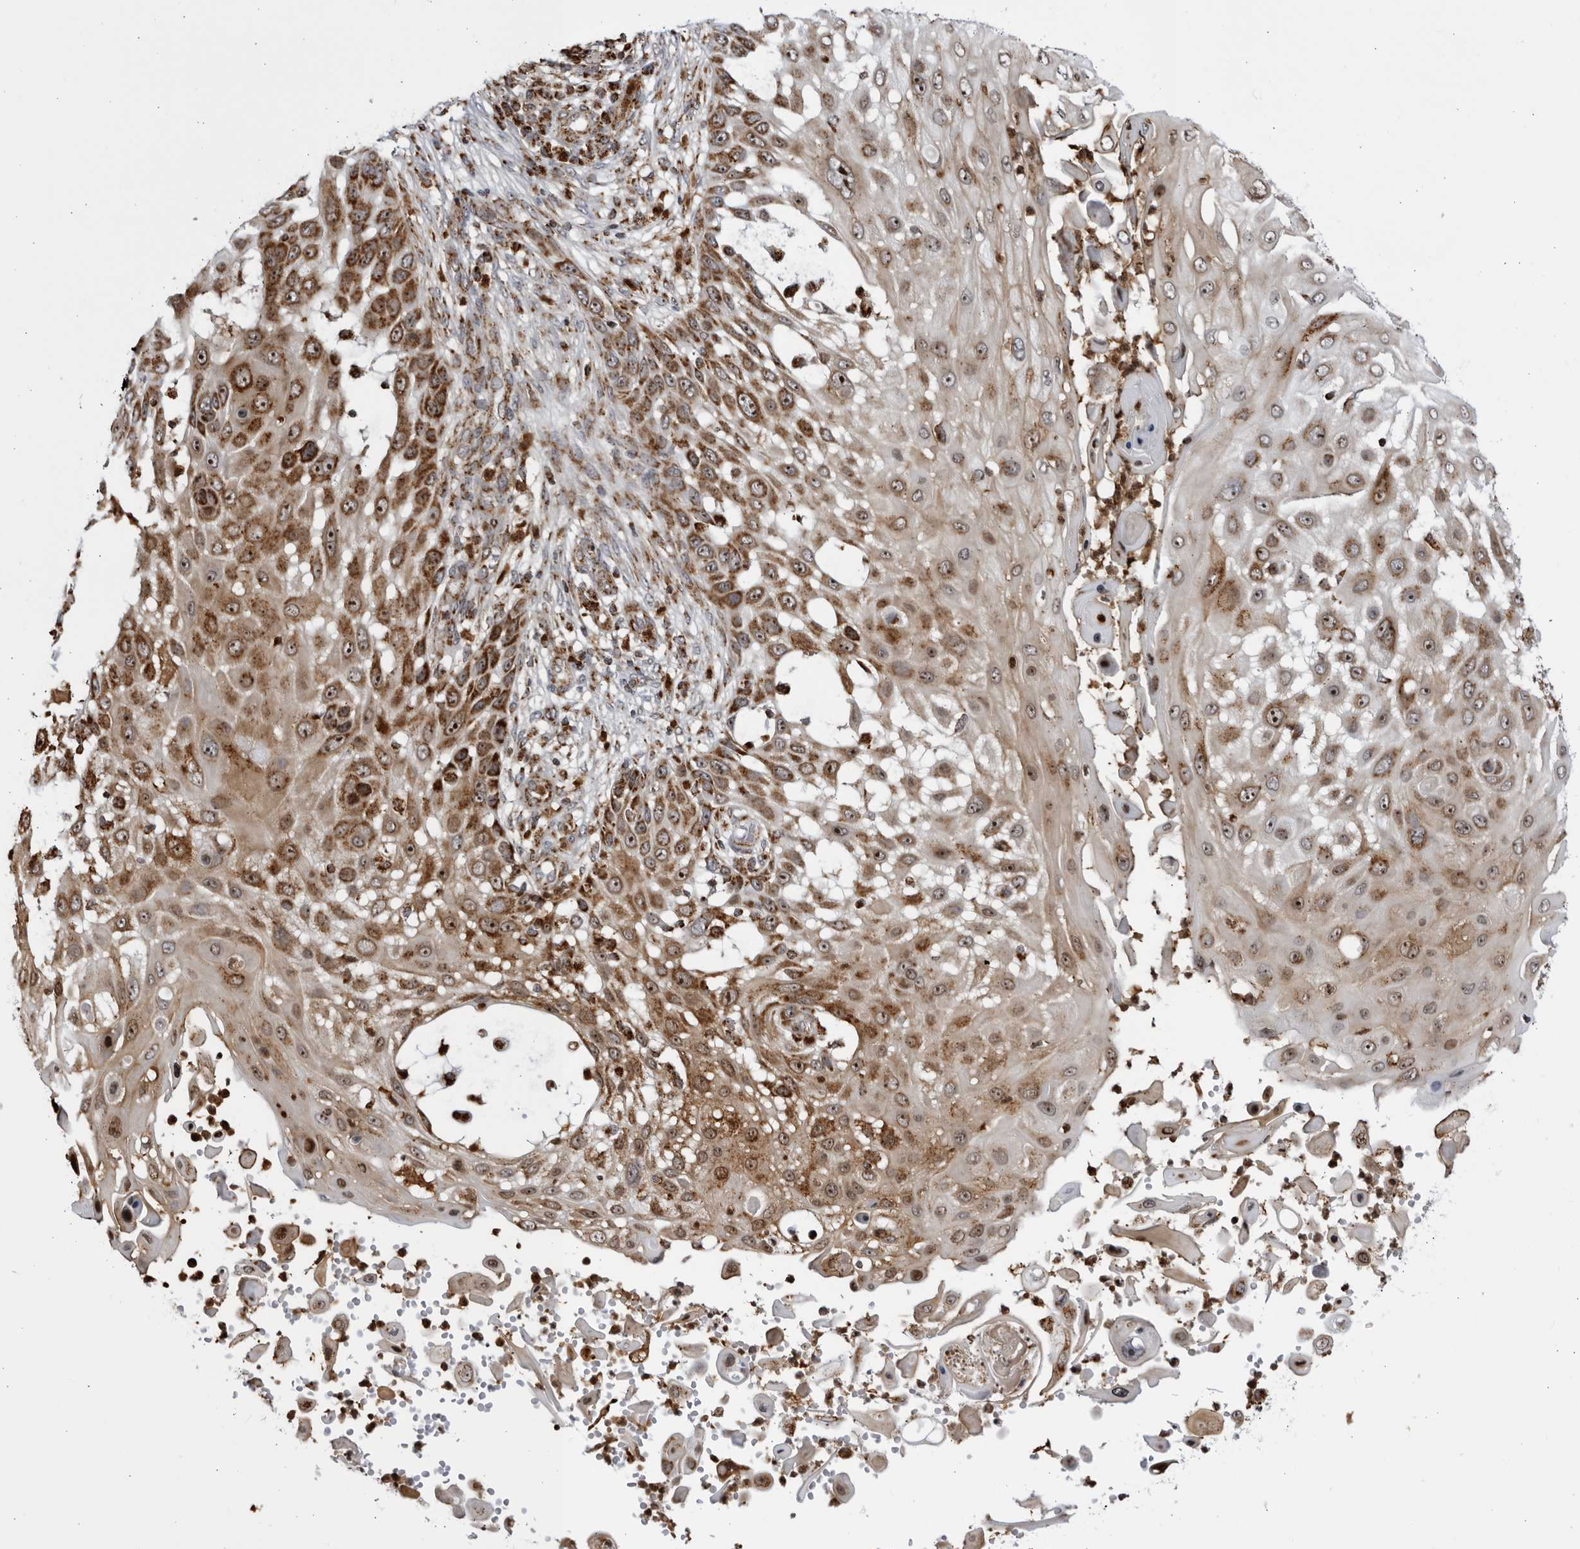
{"staining": {"intensity": "strong", "quantity": ">75%", "location": "cytoplasmic/membranous,nuclear"}, "tissue": "skin cancer", "cell_type": "Tumor cells", "image_type": "cancer", "snomed": [{"axis": "morphology", "description": "Squamous cell carcinoma, NOS"}, {"axis": "topography", "description": "Skin"}], "caption": "Immunohistochemistry (IHC) image of squamous cell carcinoma (skin) stained for a protein (brown), which reveals high levels of strong cytoplasmic/membranous and nuclear expression in about >75% of tumor cells.", "gene": "RBM34", "patient": {"sex": "female", "age": 44}}